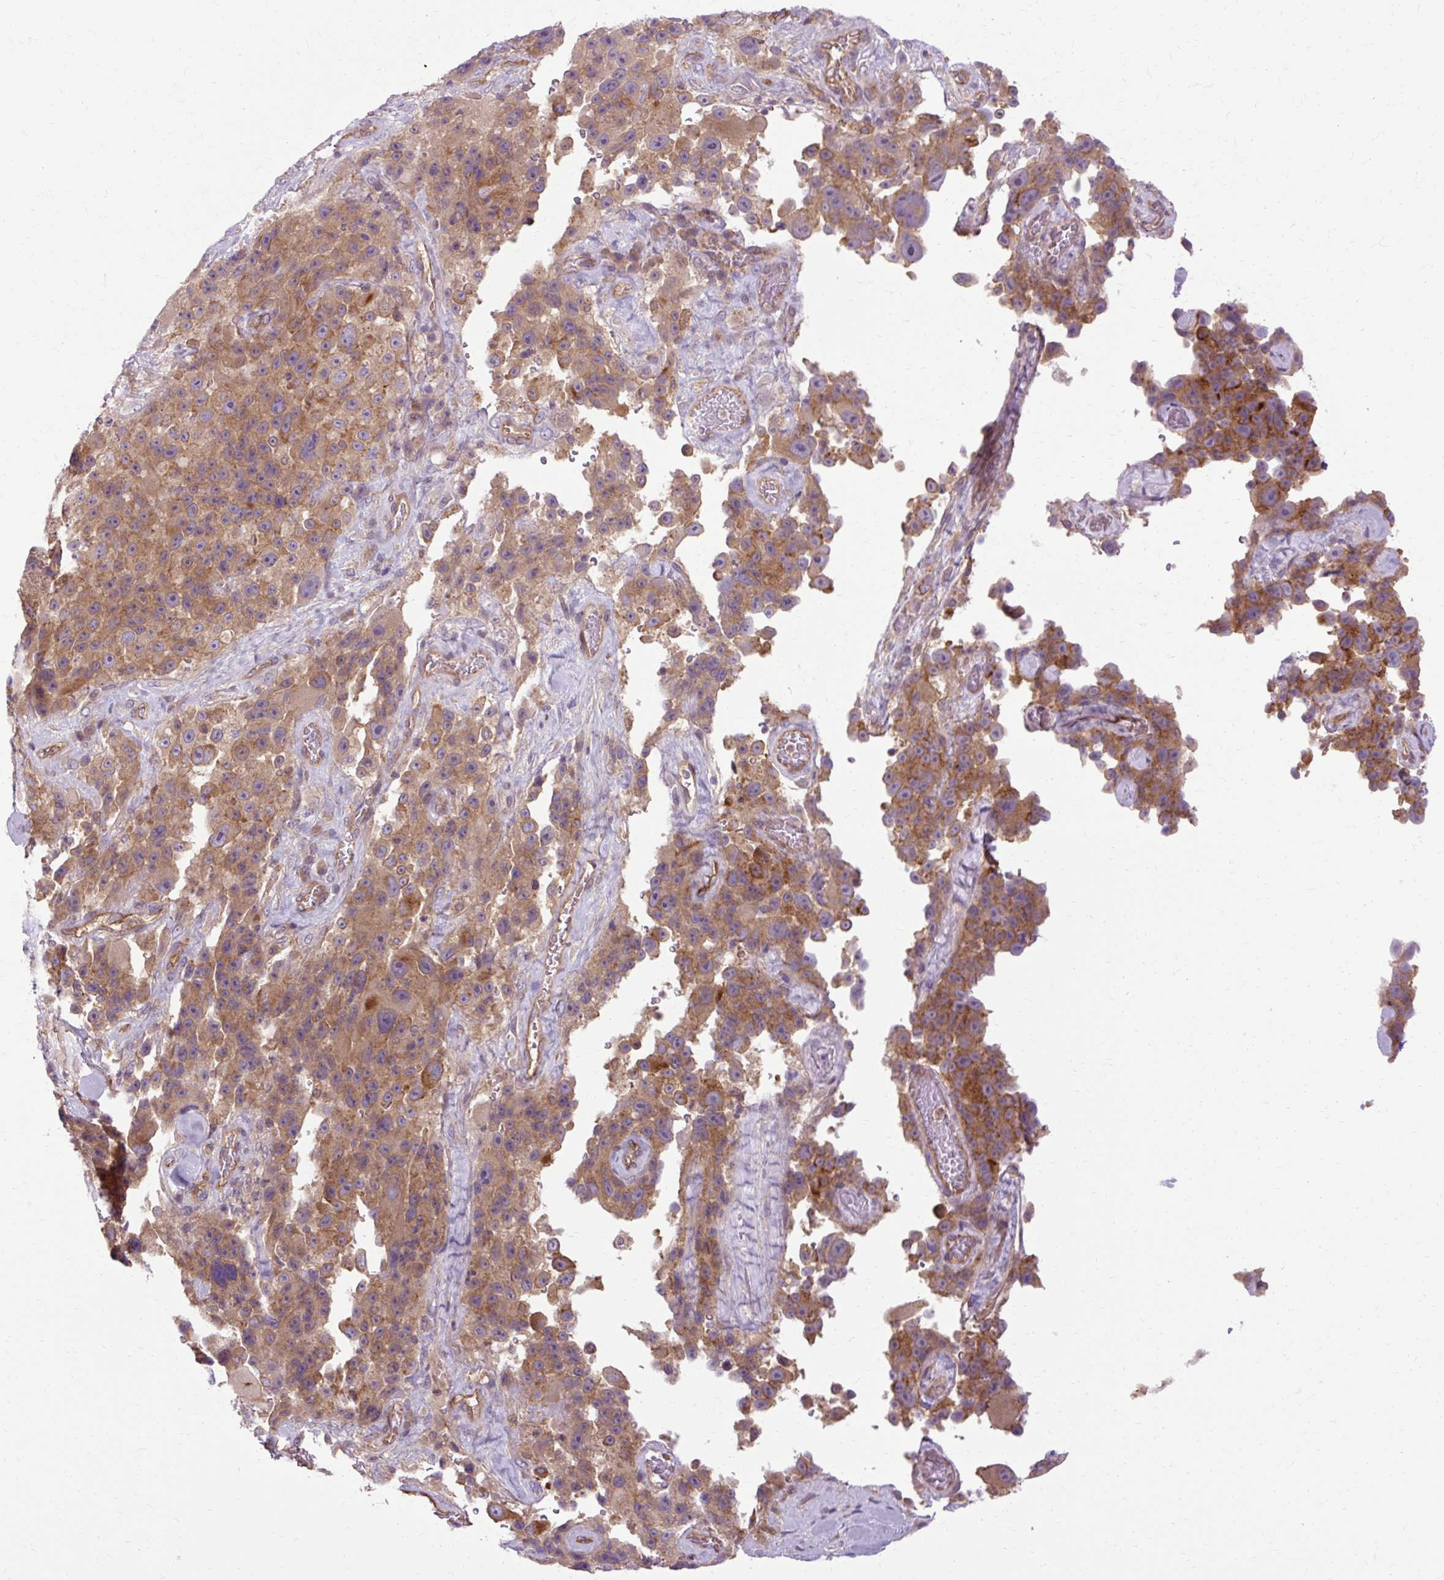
{"staining": {"intensity": "moderate", "quantity": ">75%", "location": "cytoplasmic/membranous"}, "tissue": "melanoma", "cell_type": "Tumor cells", "image_type": "cancer", "snomed": [{"axis": "morphology", "description": "Malignant melanoma, Metastatic site"}, {"axis": "topography", "description": "Lymph node"}], "caption": "Human melanoma stained with a brown dye displays moderate cytoplasmic/membranous positive expression in approximately >75% of tumor cells.", "gene": "CCDC93", "patient": {"sex": "male", "age": 62}}